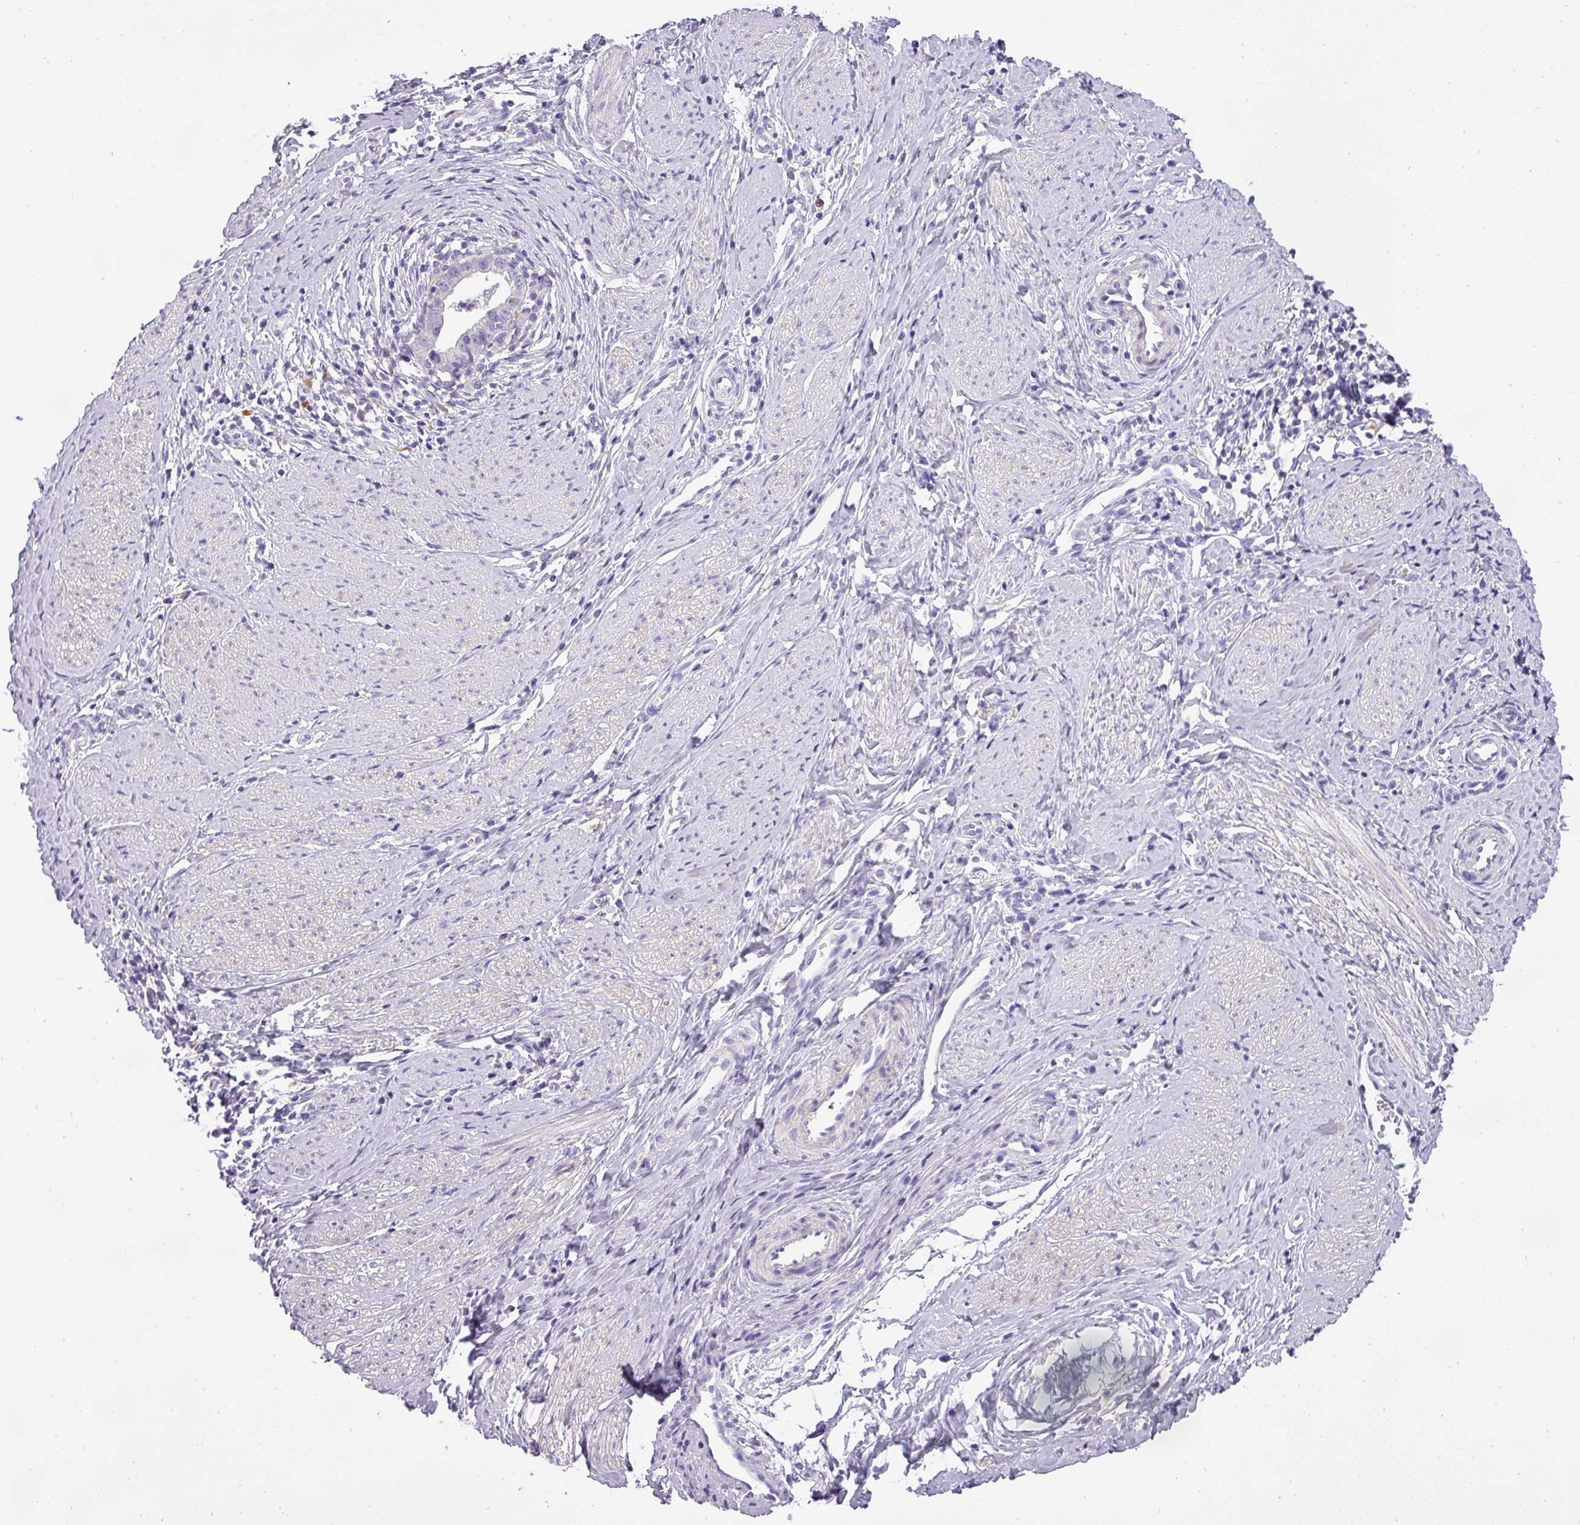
{"staining": {"intensity": "negative", "quantity": "none", "location": "none"}, "tissue": "cervical cancer", "cell_type": "Tumor cells", "image_type": "cancer", "snomed": [{"axis": "morphology", "description": "Adenocarcinoma, NOS"}, {"axis": "topography", "description": "Cervix"}], "caption": "Immunohistochemistry of human cervical adenocarcinoma shows no positivity in tumor cells.", "gene": "ATP6V1D", "patient": {"sex": "female", "age": 36}}